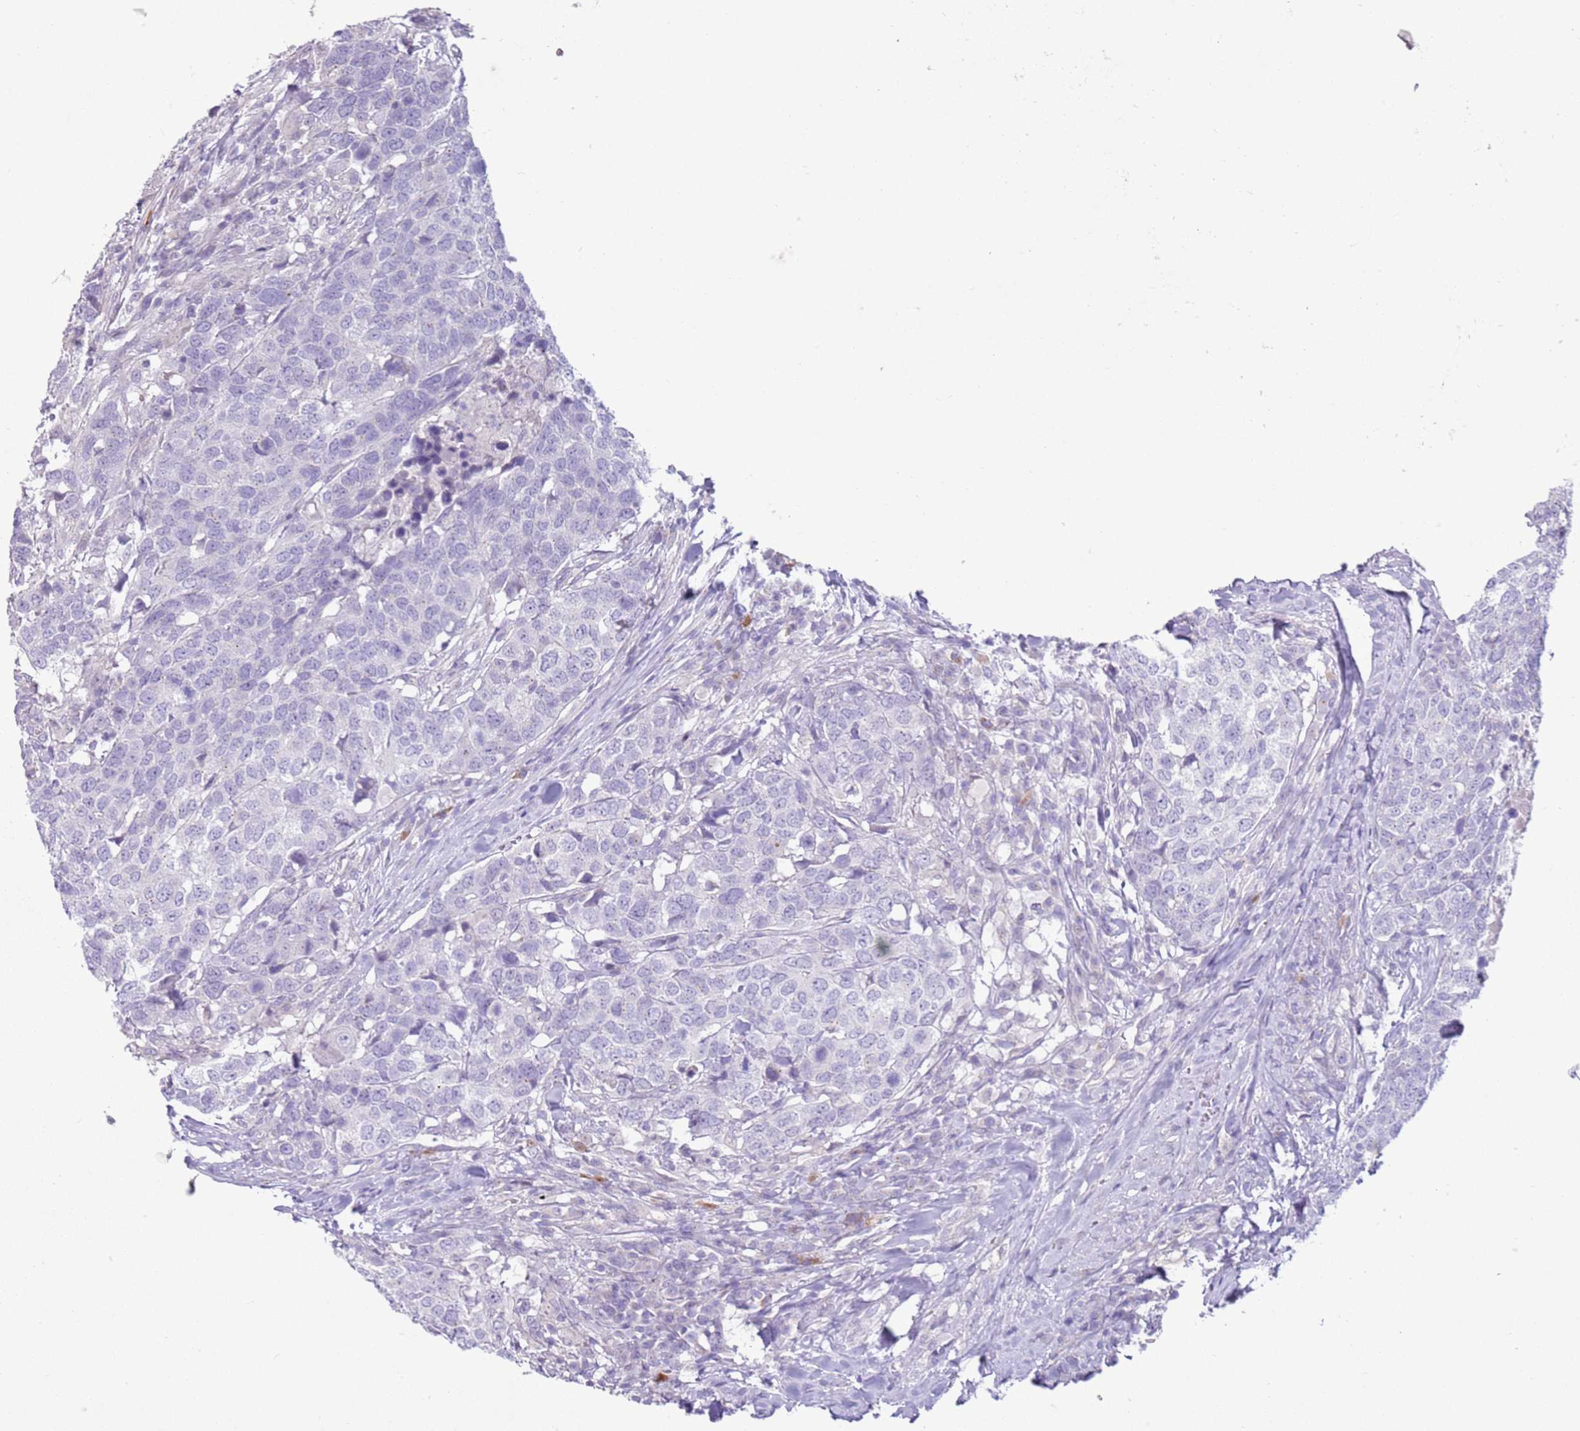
{"staining": {"intensity": "negative", "quantity": "none", "location": "none"}, "tissue": "head and neck cancer", "cell_type": "Tumor cells", "image_type": "cancer", "snomed": [{"axis": "morphology", "description": "Normal tissue, NOS"}, {"axis": "morphology", "description": "Squamous cell carcinoma, NOS"}, {"axis": "topography", "description": "Skeletal muscle"}, {"axis": "topography", "description": "Vascular tissue"}, {"axis": "topography", "description": "Peripheral nerve tissue"}, {"axis": "topography", "description": "Head-Neck"}], "caption": "Tumor cells are negative for brown protein staining in squamous cell carcinoma (head and neck).", "gene": "ZNF239", "patient": {"sex": "male", "age": 66}}